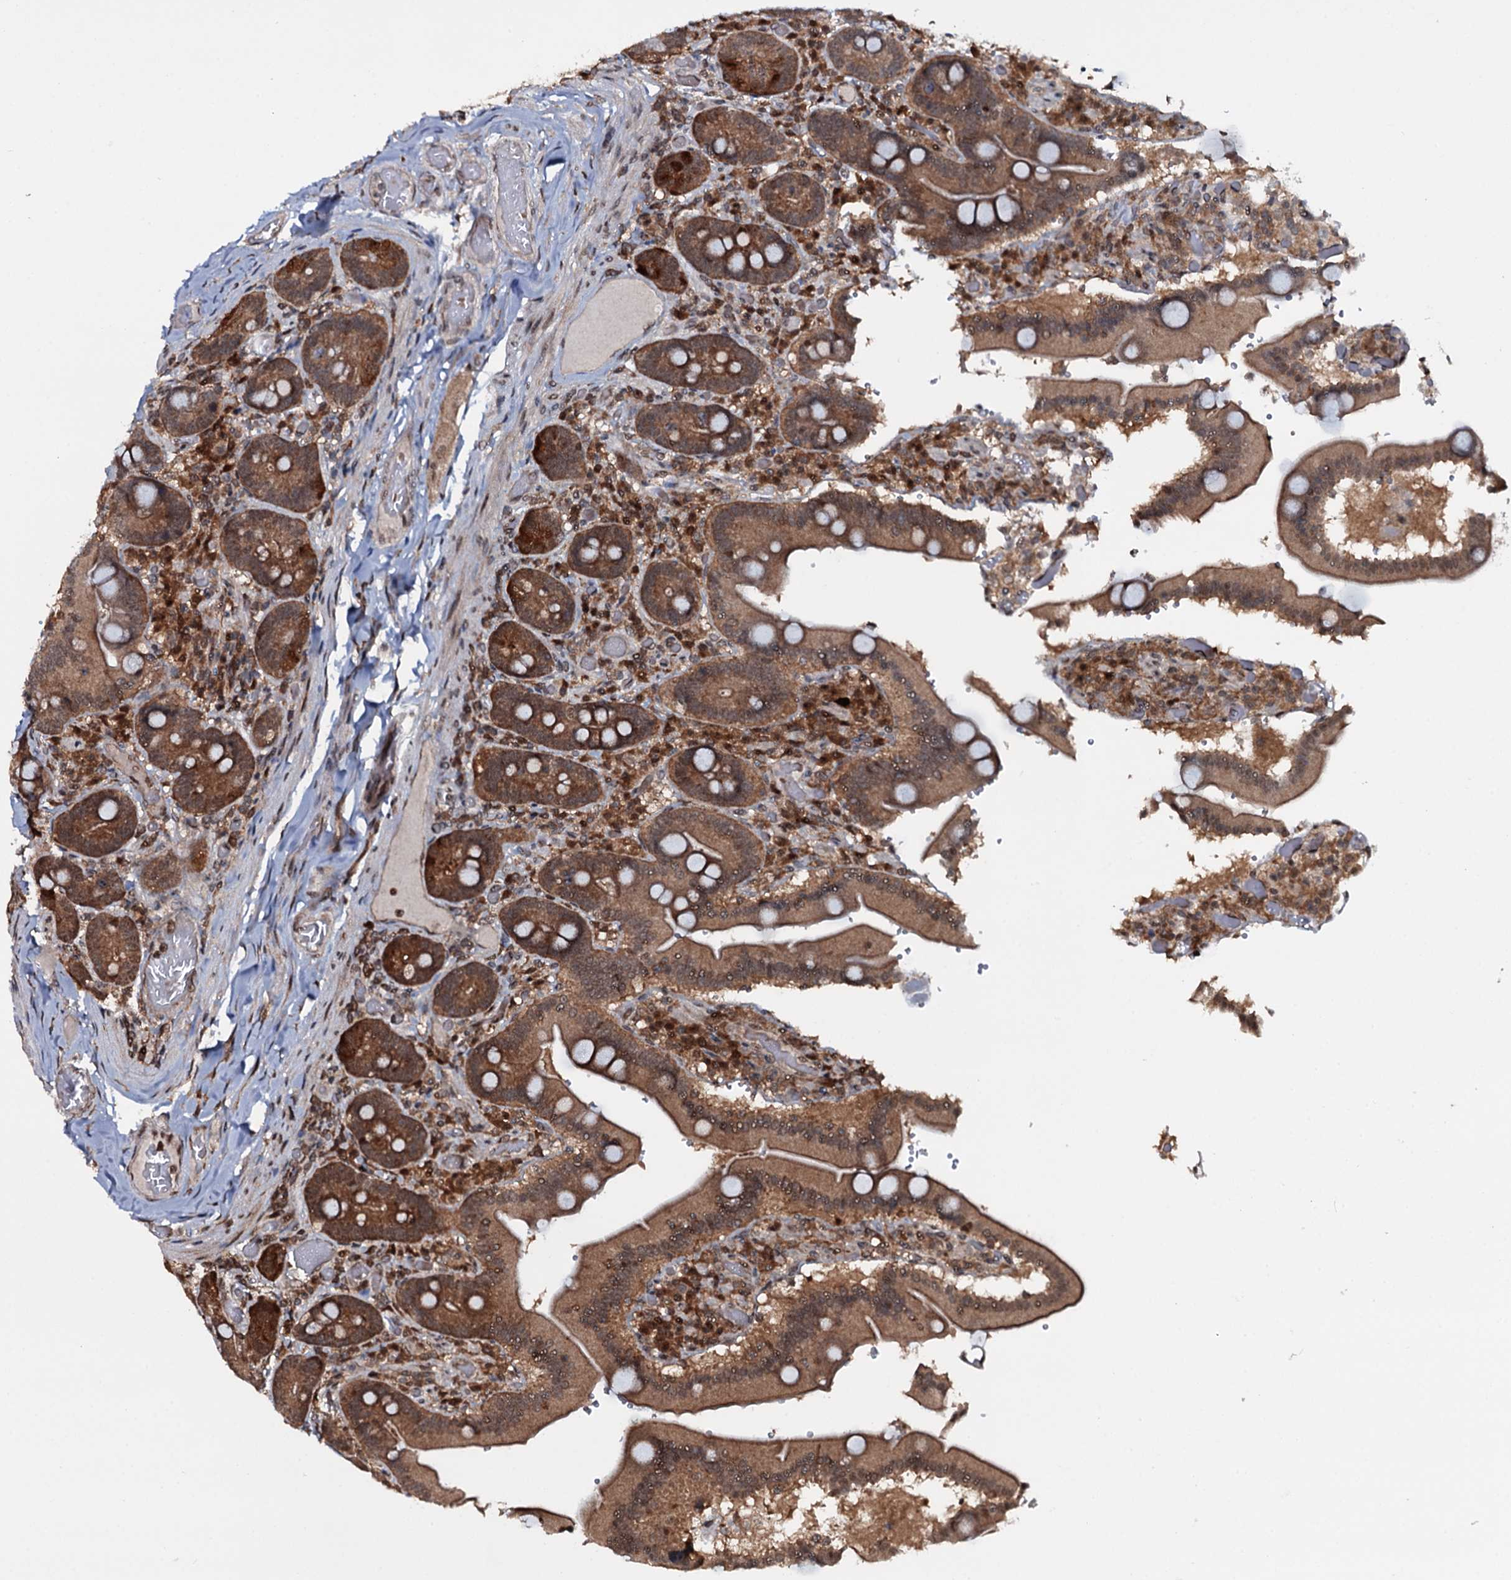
{"staining": {"intensity": "strong", "quantity": "25%-75%", "location": "cytoplasmic/membranous"}, "tissue": "duodenum", "cell_type": "Glandular cells", "image_type": "normal", "snomed": [{"axis": "morphology", "description": "Normal tissue, NOS"}, {"axis": "topography", "description": "Duodenum"}], "caption": "The immunohistochemical stain highlights strong cytoplasmic/membranous staining in glandular cells of normal duodenum.", "gene": "HDDC3", "patient": {"sex": "female", "age": 62}}